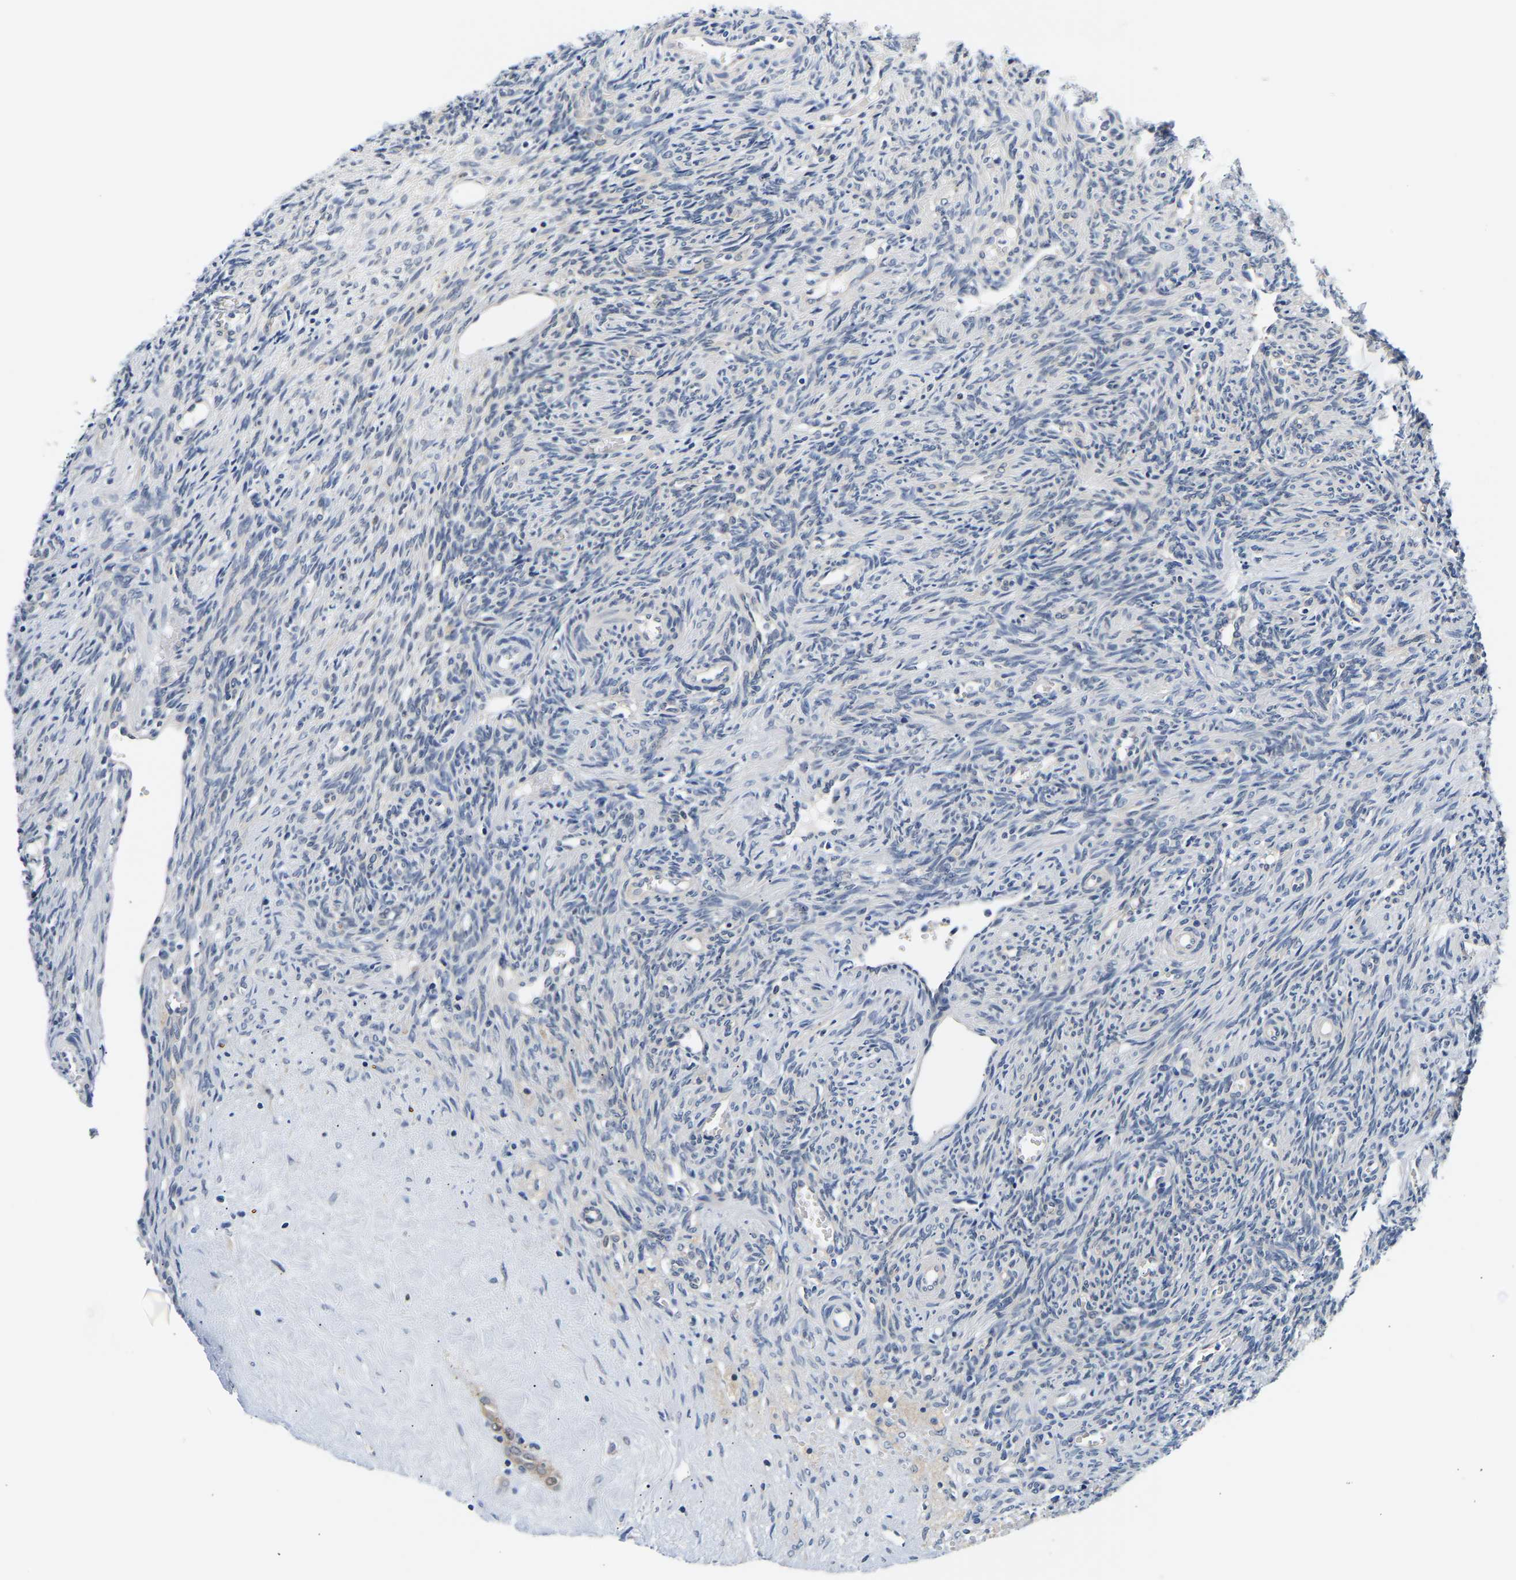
{"staining": {"intensity": "moderate", "quantity": ">75%", "location": "cytoplasmic/membranous"}, "tissue": "ovary", "cell_type": "Follicle cells", "image_type": "normal", "snomed": [{"axis": "morphology", "description": "Normal tissue, NOS"}, {"axis": "topography", "description": "Ovary"}], "caption": "This histopathology image exhibits unremarkable ovary stained with immunohistochemistry to label a protein in brown. The cytoplasmic/membranous of follicle cells show moderate positivity for the protein. Nuclei are counter-stained blue.", "gene": "UCHL3", "patient": {"sex": "female", "age": 41}}